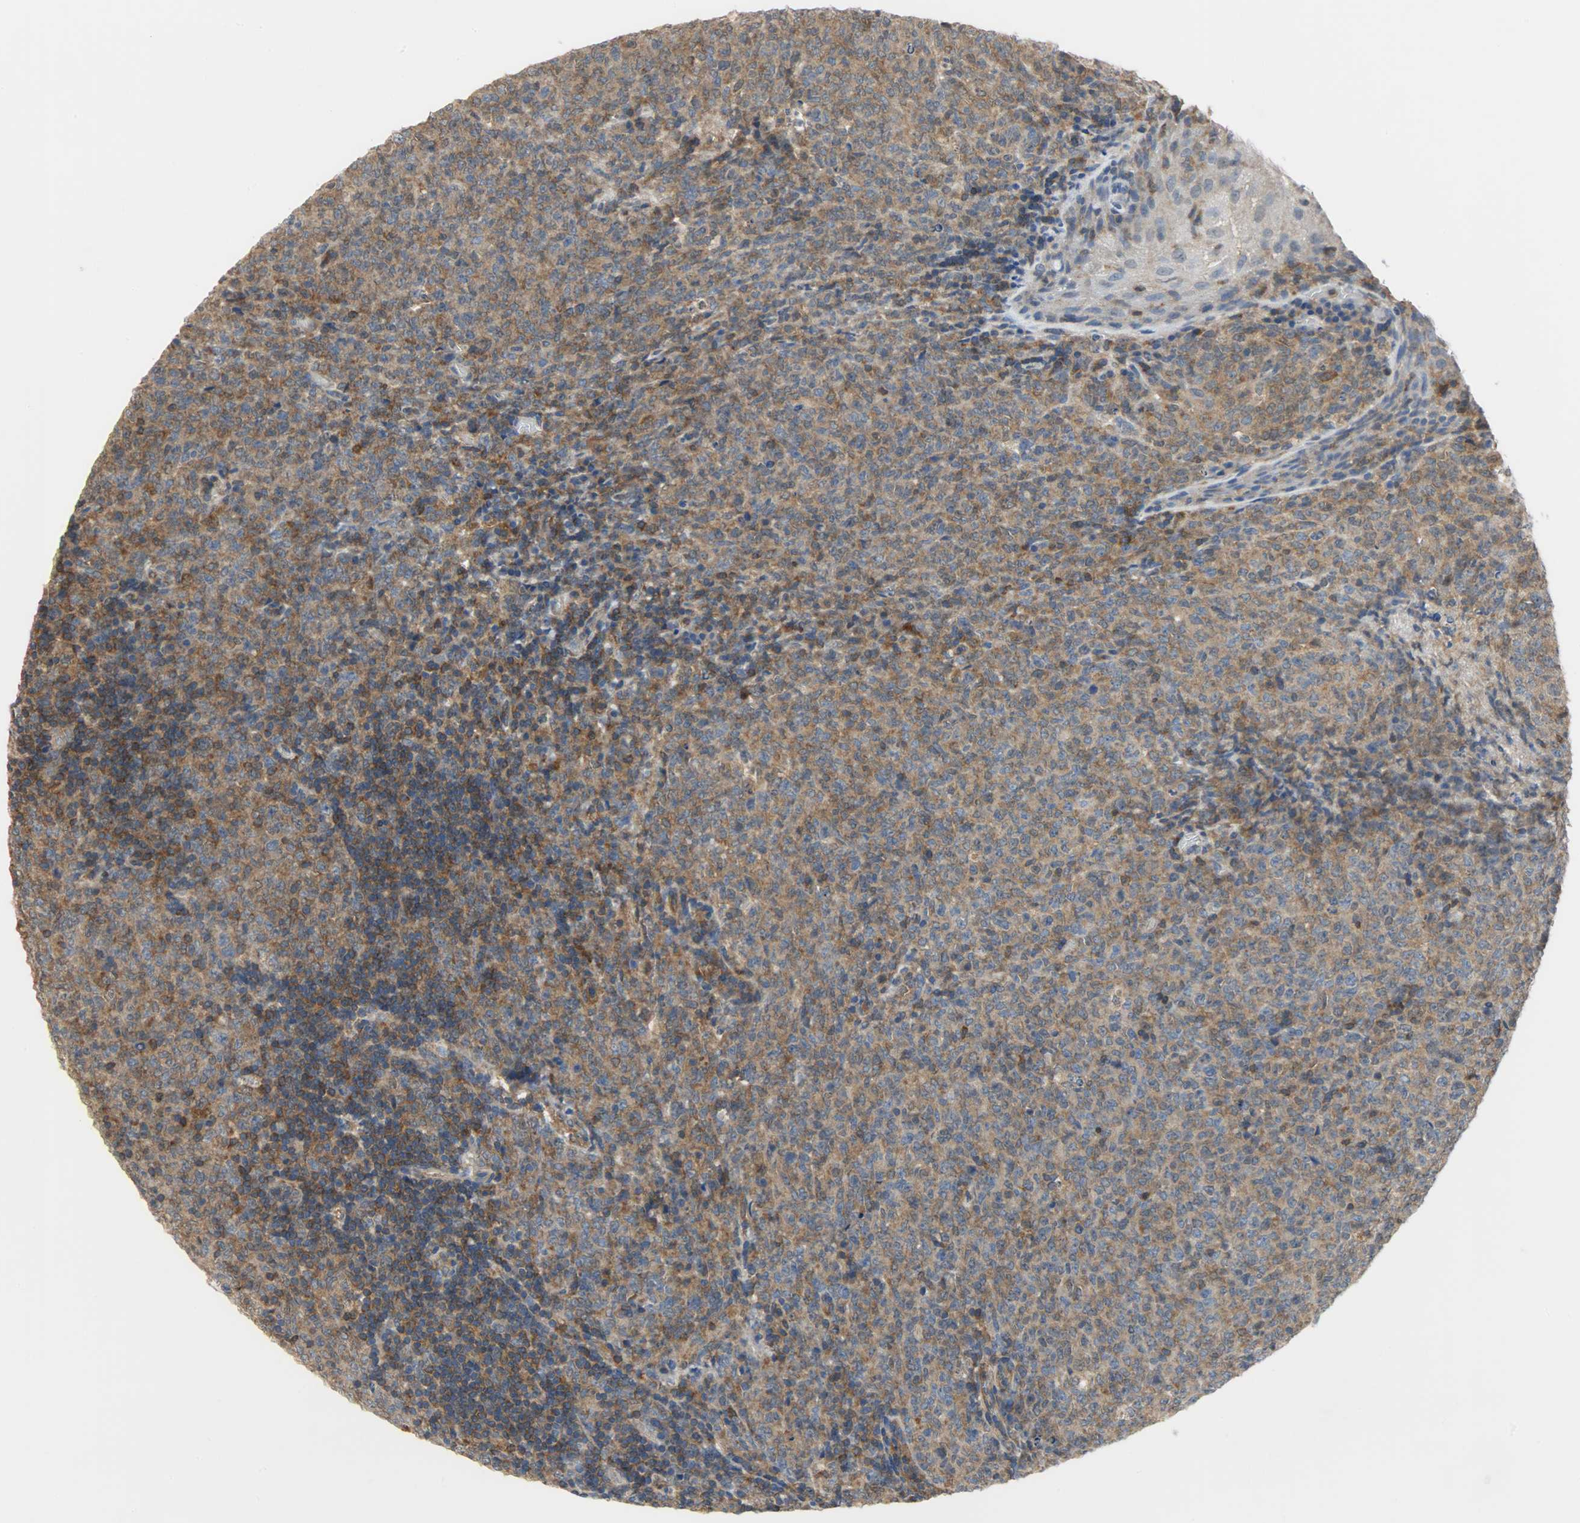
{"staining": {"intensity": "moderate", "quantity": ">75%", "location": "cytoplasmic/membranous"}, "tissue": "lymphoma", "cell_type": "Tumor cells", "image_type": "cancer", "snomed": [{"axis": "morphology", "description": "Malignant lymphoma, non-Hodgkin's type, High grade"}, {"axis": "topography", "description": "Tonsil"}], "caption": "Immunohistochemical staining of lymphoma reveals medium levels of moderate cytoplasmic/membranous protein staining in about >75% of tumor cells. (DAB (3,3'-diaminobenzidine) IHC with brightfield microscopy, high magnification).", "gene": "TRIM21", "patient": {"sex": "female", "age": 36}}